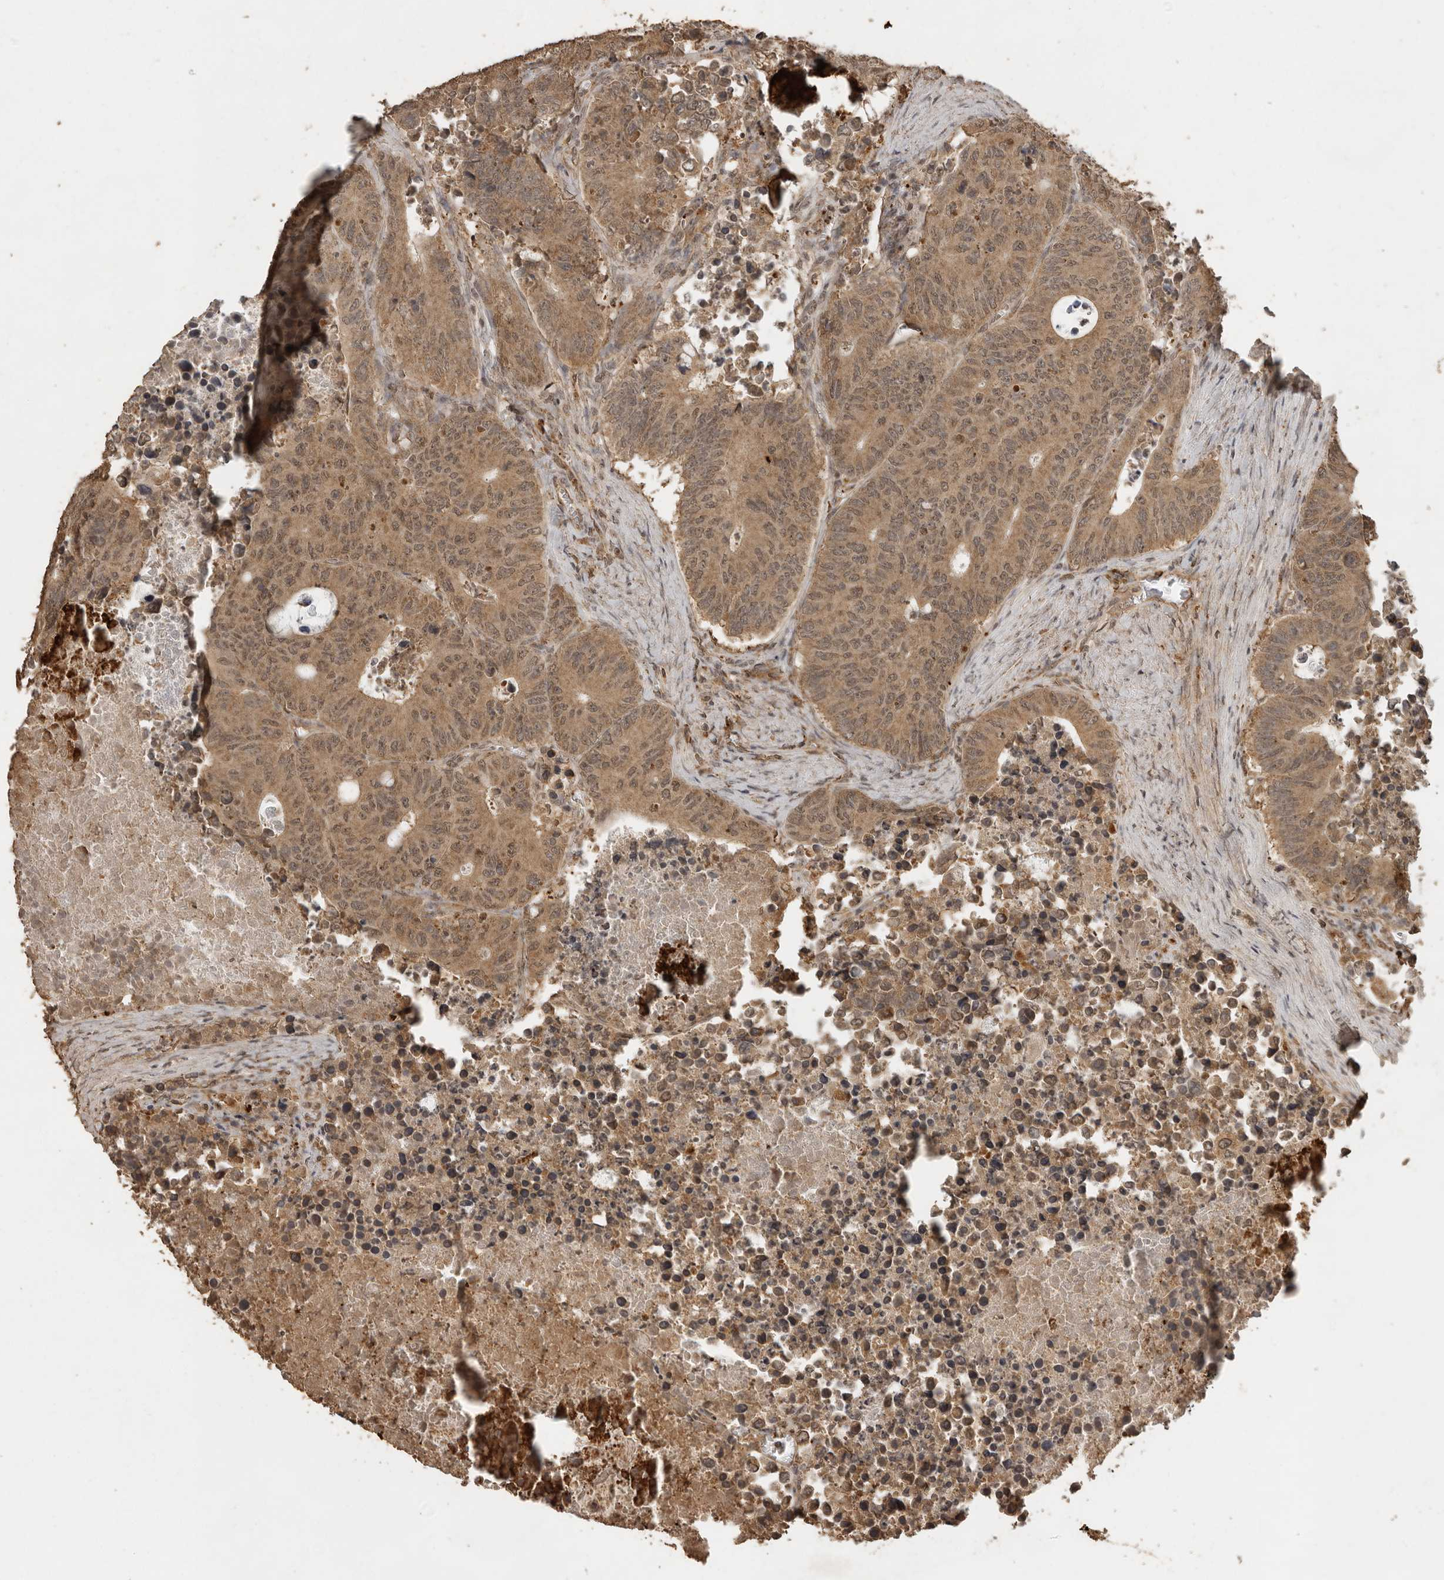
{"staining": {"intensity": "moderate", "quantity": ">75%", "location": "cytoplasmic/membranous"}, "tissue": "colorectal cancer", "cell_type": "Tumor cells", "image_type": "cancer", "snomed": [{"axis": "morphology", "description": "Adenocarcinoma, NOS"}, {"axis": "topography", "description": "Colon"}], "caption": "An immunohistochemistry image of tumor tissue is shown. Protein staining in brown highlights moderate cytoplasmic/membranous positivity in adenocarcinoma (colorectal) within tumor cells.", "gene": "CTF1", "patient": {"sex": "male", "age": 87}}